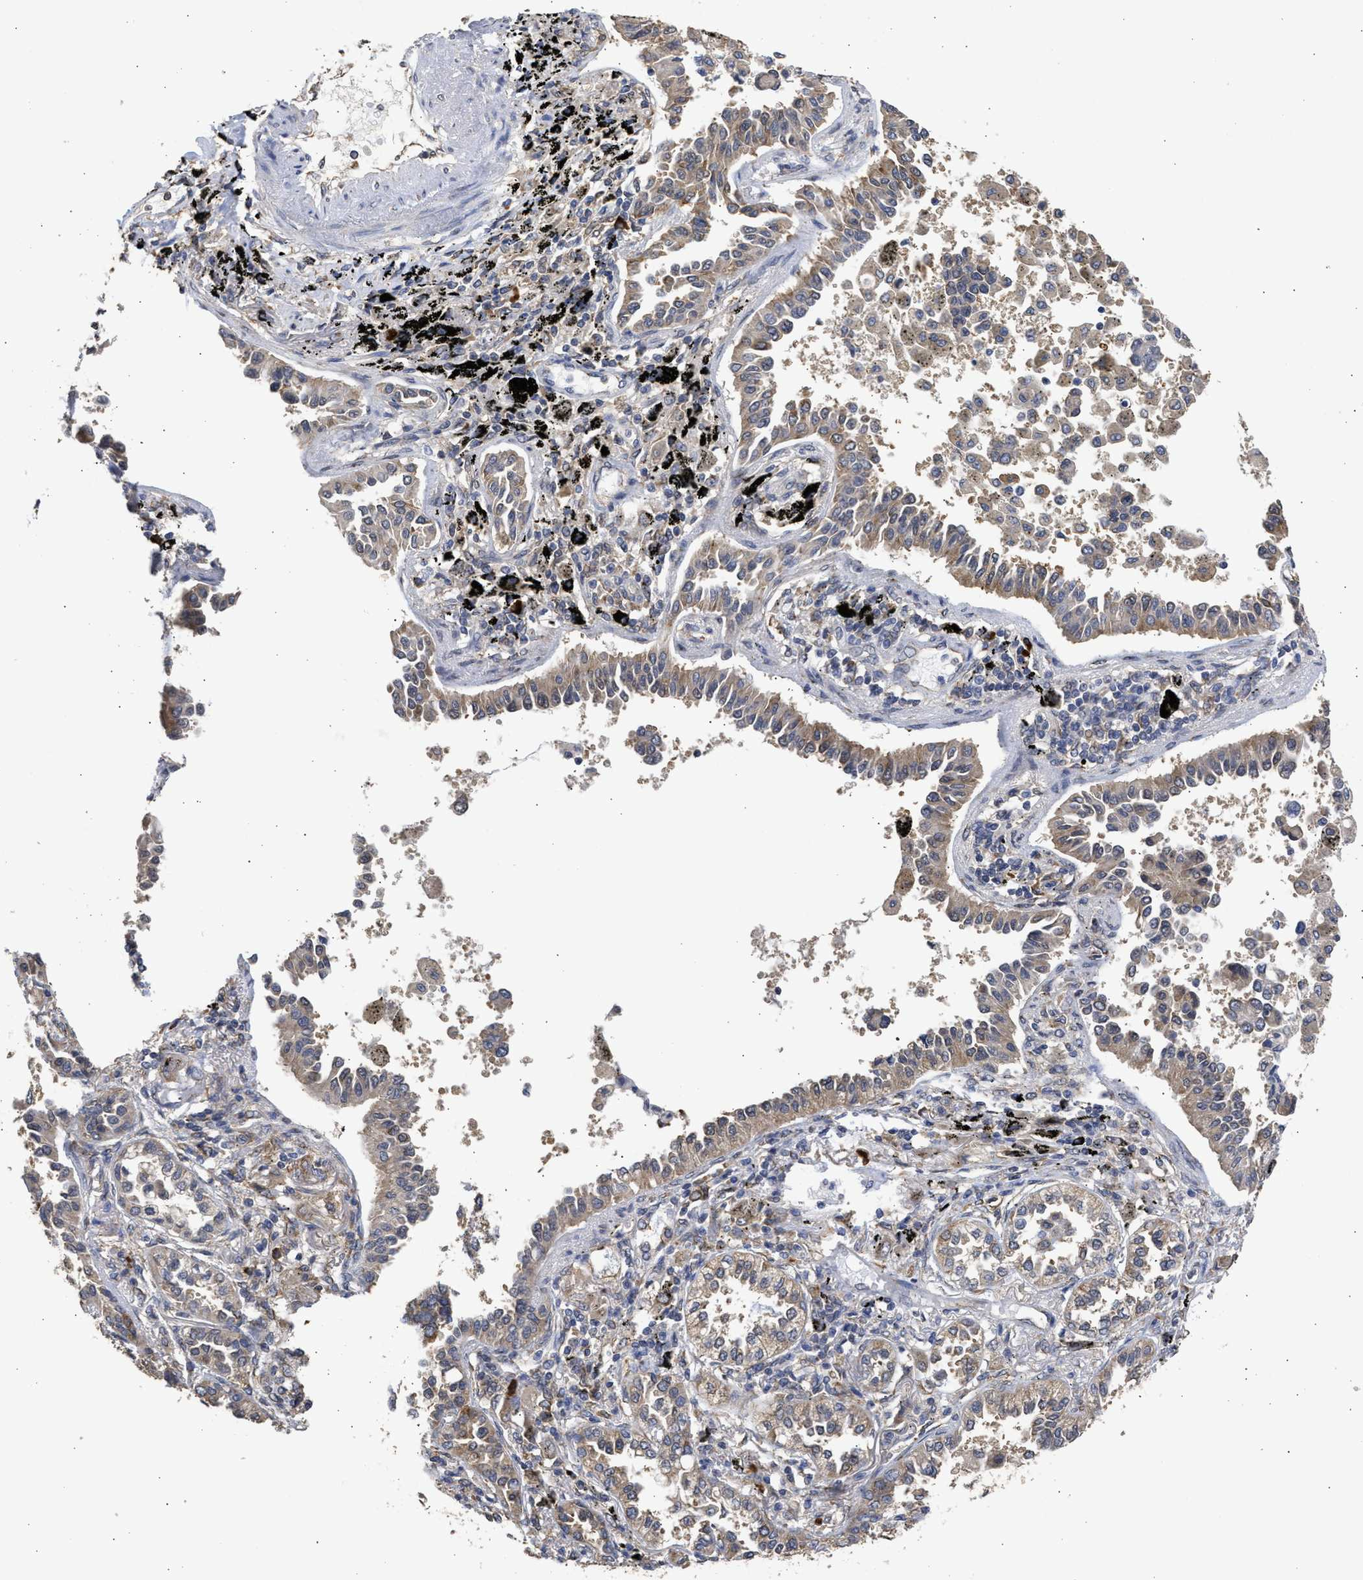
{"staining": {"intensity": "weak", "quantity": ">75%", "location": "cytoplasmic/membranous"}, "tissue": "lung cancer", "cell_type": "Tumor cells", "image_type": "cancer", "snomed": [{"axis": "morphology", "description": "Normal tissue, NOS"}, {"axis": "morphology", "description": "Adenocarcinoma, NOS"}, {"axis": "topography", "description": "Lung"}], "caption": "DAB immunohistochemical staining of lung cancer (adenocarcinoma) displays weak cytoplasmic/membranous protein positivity in approximately >75% of tumor cells.", "gene": "DNAJC1", "patient": {"sex": "male", "age": 59}}